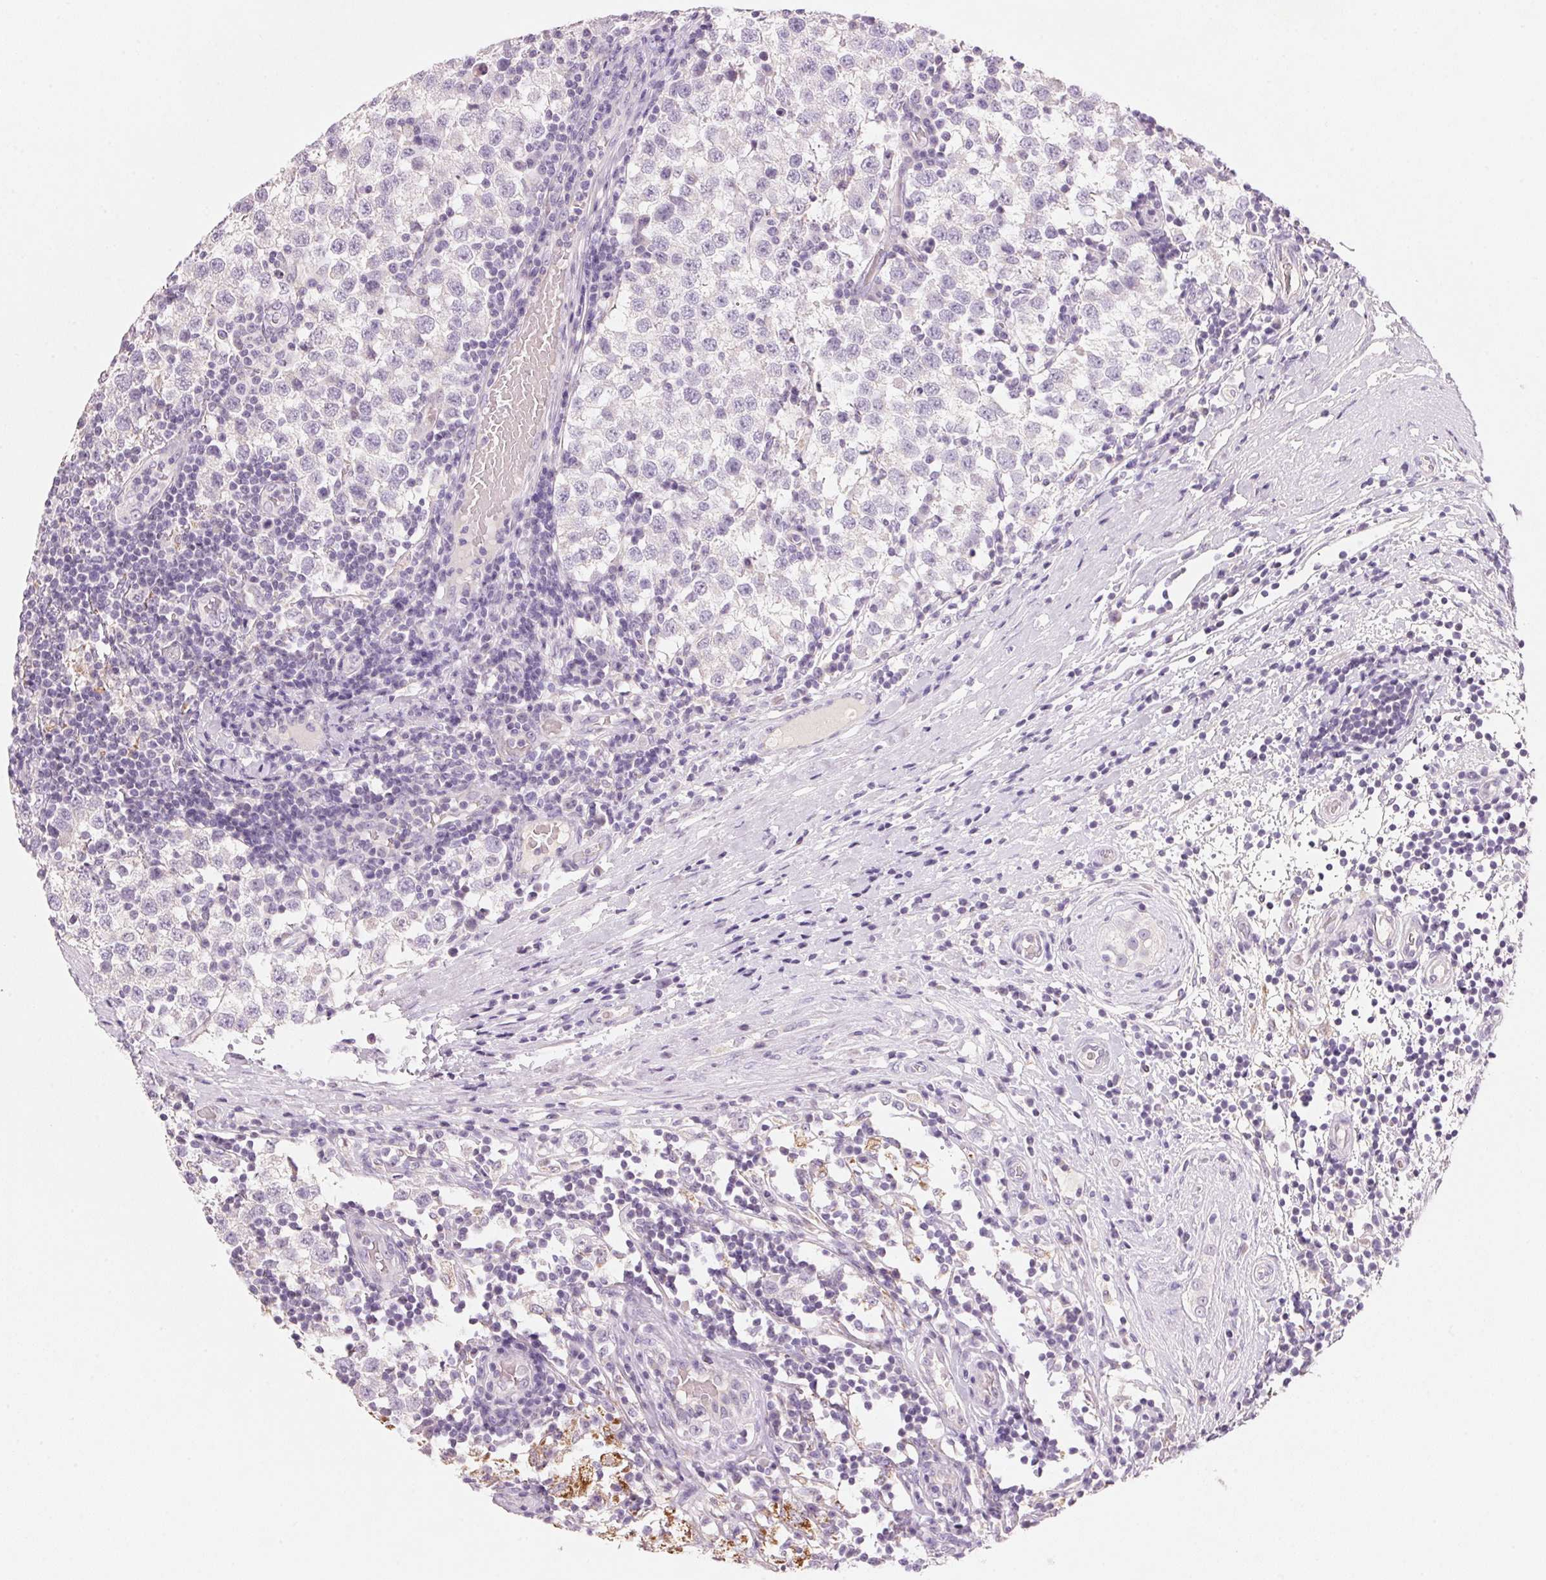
{"staining": {"intensity": "negative", "quantity": "none", "location": "none"}, "tissue": "testis cancer", "cell_type": "Tumor cells", "image_type": "cancer", "snomed": [{"axis": "morphology", "description": "Seminoma, NOS"}, {"axis": "topography", "description": "Testis"}], "caption": "The histopathology image displays no staining of tumor cells in testis cancer (seminoma).", "gene": "CYP11B1", "patient": {"sex": "male", "age": 34}}